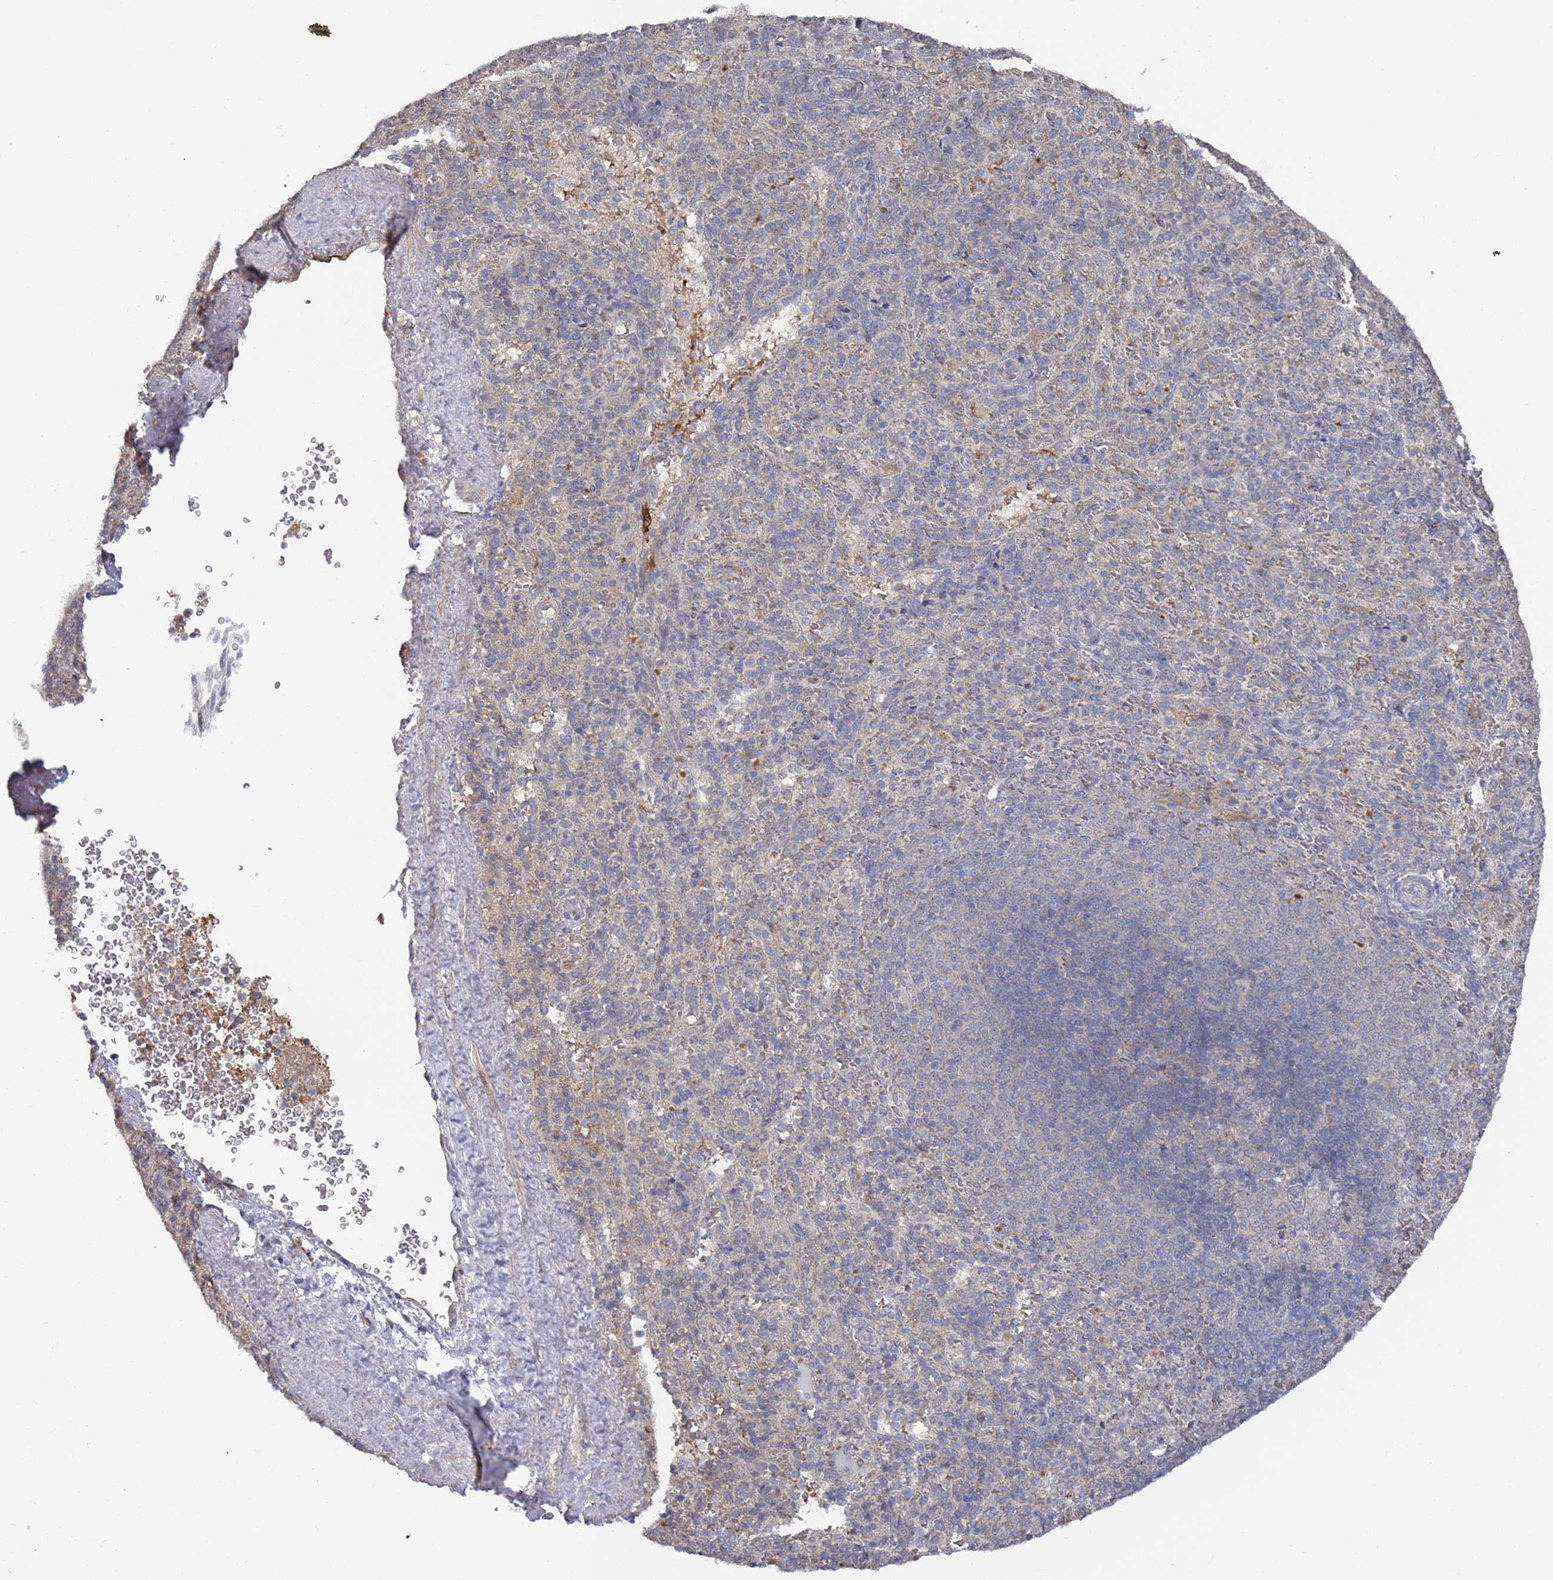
{"staining": {"intensity": "weak", "quantity": "<25%", "location": "cytoplasmic/membranous"}, "tissue": "spleen", "cell_type": "Cells in red pulp", "image_type": "normal", "snomed": [{"axis": "morphology", "description": "Normal tissue, NOS"}, {"axis": "topography", "description": "Spleen"}], "caption": "A photomicrograph of human spleen is negative for staining in cells in red pulp. (DAB immunohistochemistry visualized using brightfield microscopy, high magnification).", "gene": "DGKD", "patient": {"sex": "female", "age": 21}}